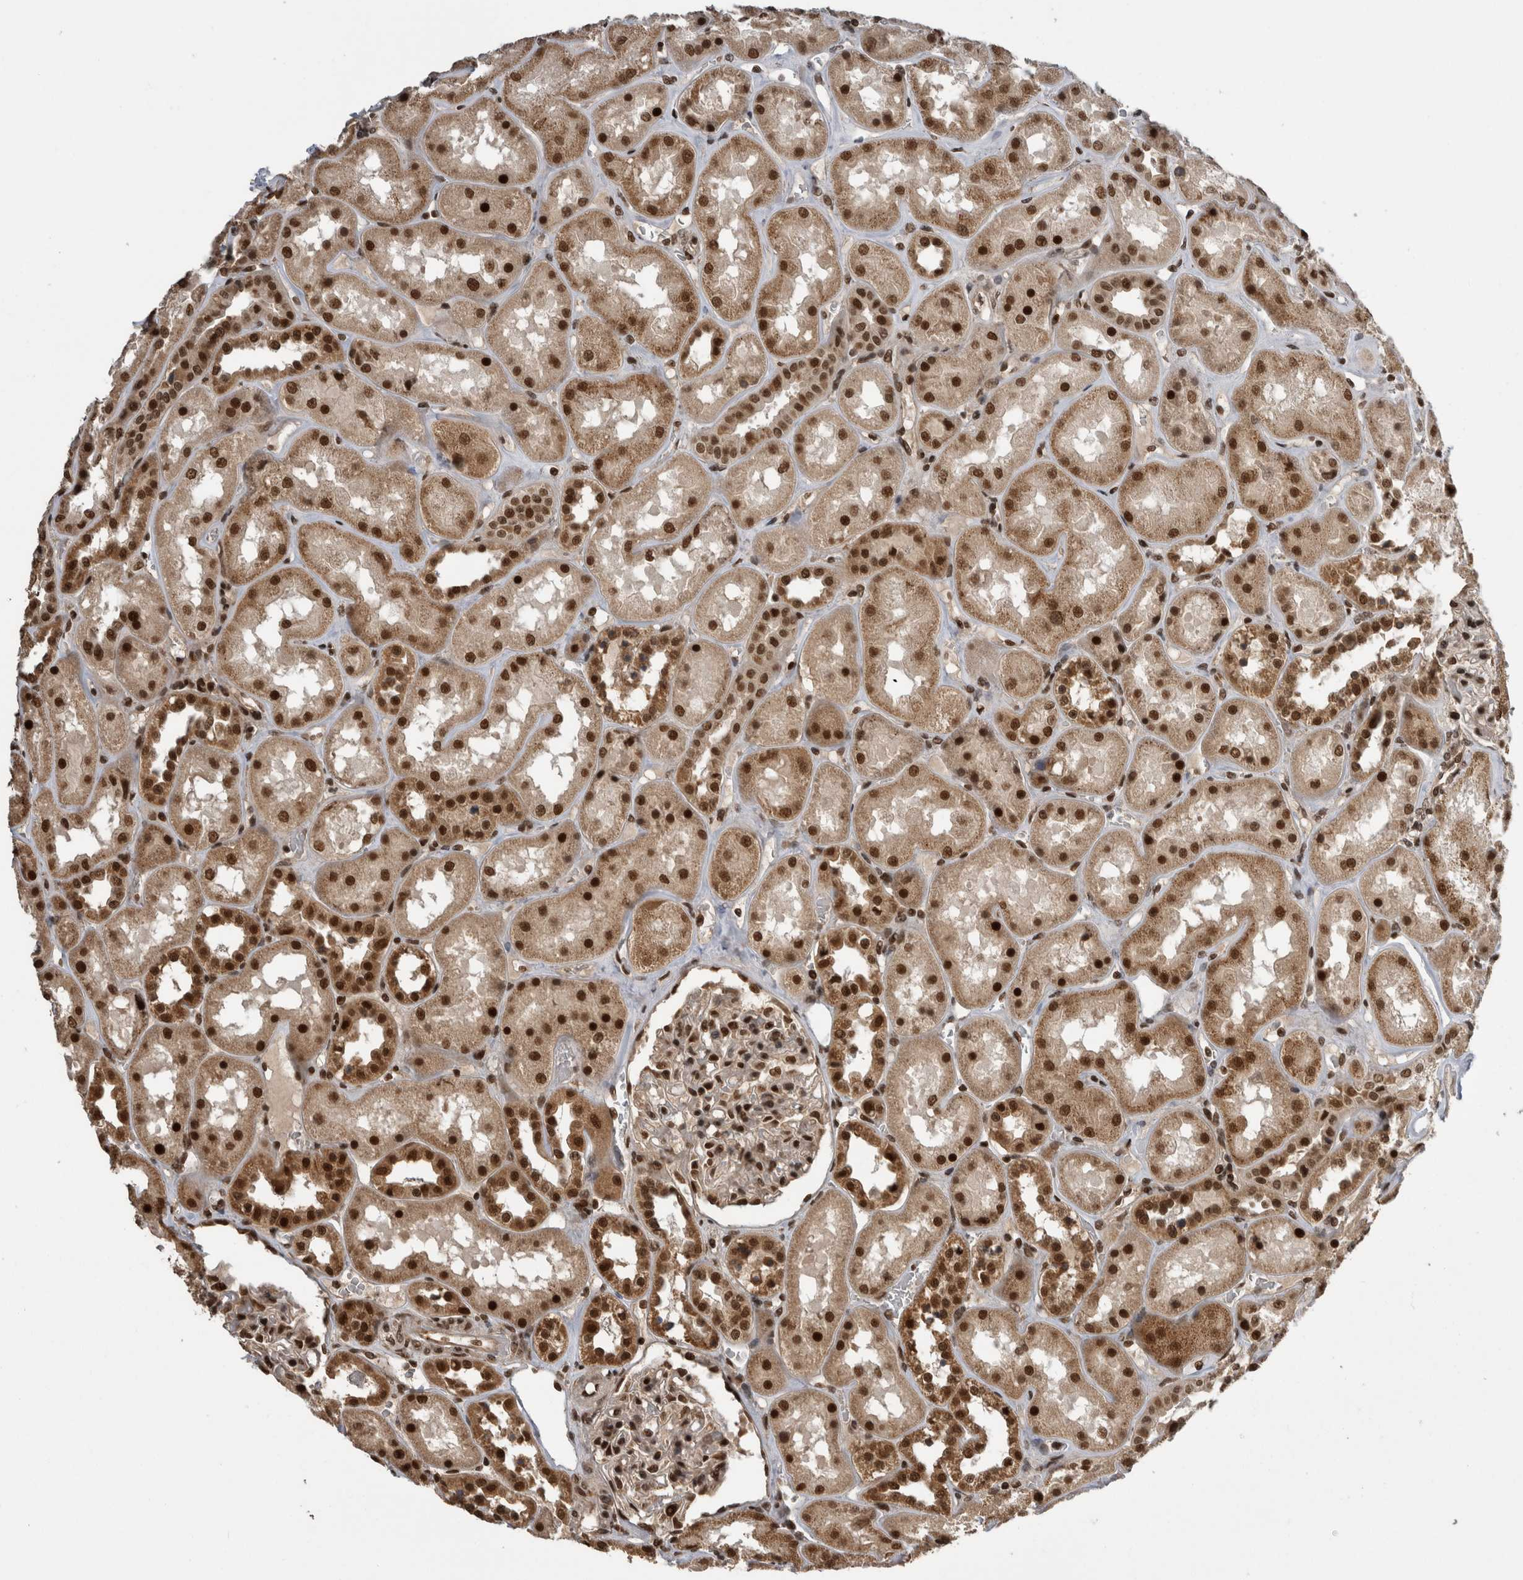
{"staining": {"intensity": "strong", "quantity": ">75%", "location": "nuclear"}, "tissue": "kidney", "cell_type": "Cells in glomeruli", "image_type": "normal", "snomed": [{"axis": "morphology", "description": "Normal tissue, NOS"}, {"axis": "topography", "description": "Kidney"}], "caption": "DAB (3,3'-diaminobenzidine) immunohistochemical staining of unremarkable kidney reveals strong nuclear protein staining in about >75% of cells in glomeruli.", "gene": "CPSF2", "patient": {"sex": "male", "age": 70}}